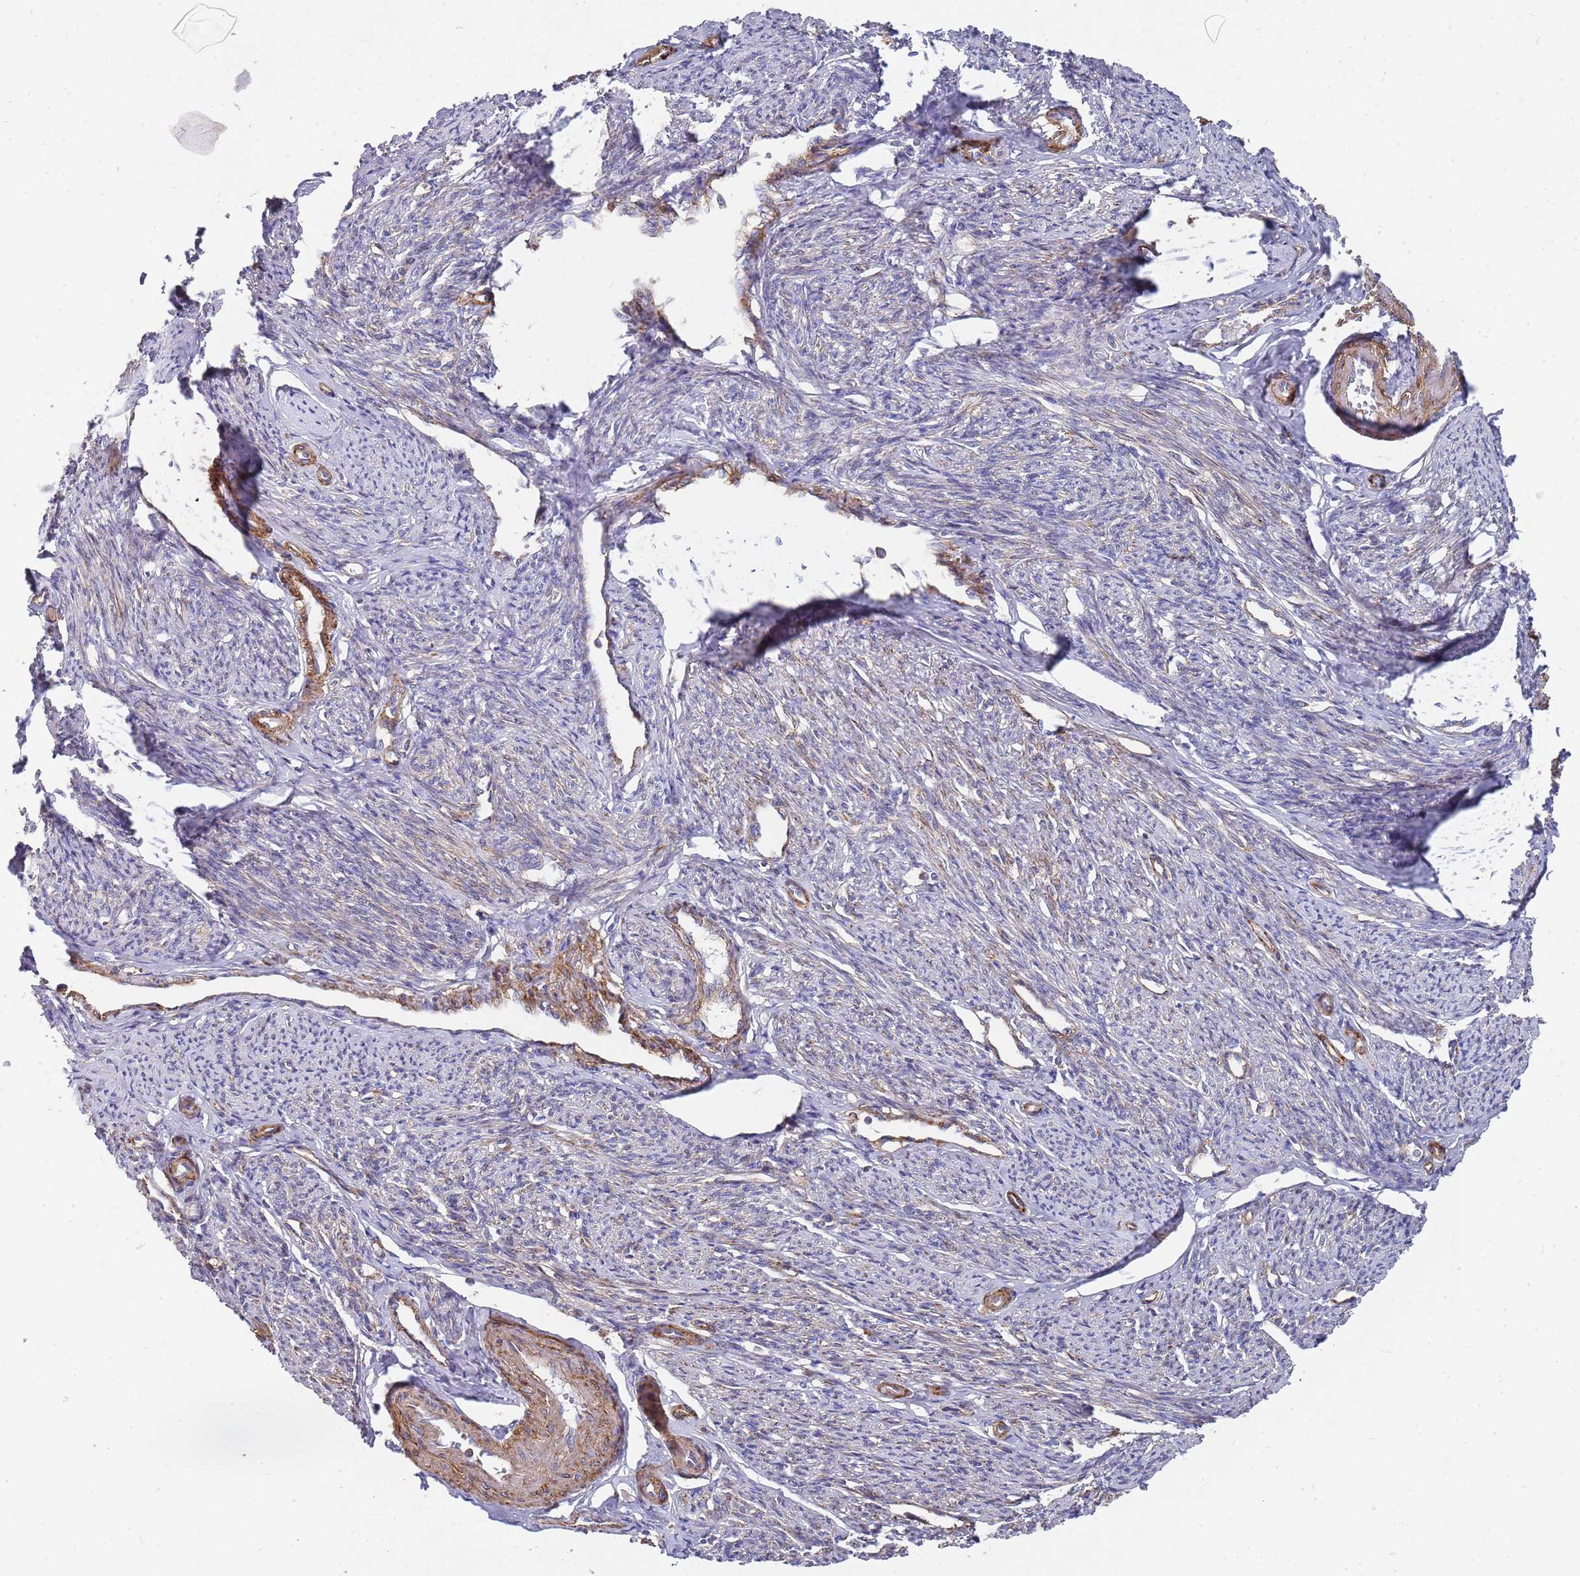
{"staining": {"intensity": "strong", "quantity": ">75%", "location": "cytoplasmic/membranous"}, "tissue": "smooth muscle", "cell_type": "Smooth muscle cells", "image_type": "normal", "snomed": [{"axis": "morphology", "description": "Normal tissue, NOS"}, {"axis": "topography", "description": "Smooth muscle"}, {"axis": "topography", "description": "Uterus"}], "caption": "Immunohistochemistry staining of benign smooth muscle, which demonstrates high levels of strong cytoplasmic/membranous positivity in about >75% of smooth muscle cells indicating strong cytoplasmic/membranous protein positivity. The staining was performed using DAB (3,3'-diaminobenzidine) (brown) for protein detection and nuclei were counterstained in hematoxylin (blue).", "gene": "WDFY3", "patient": {"sex": "female", "age": 59}}